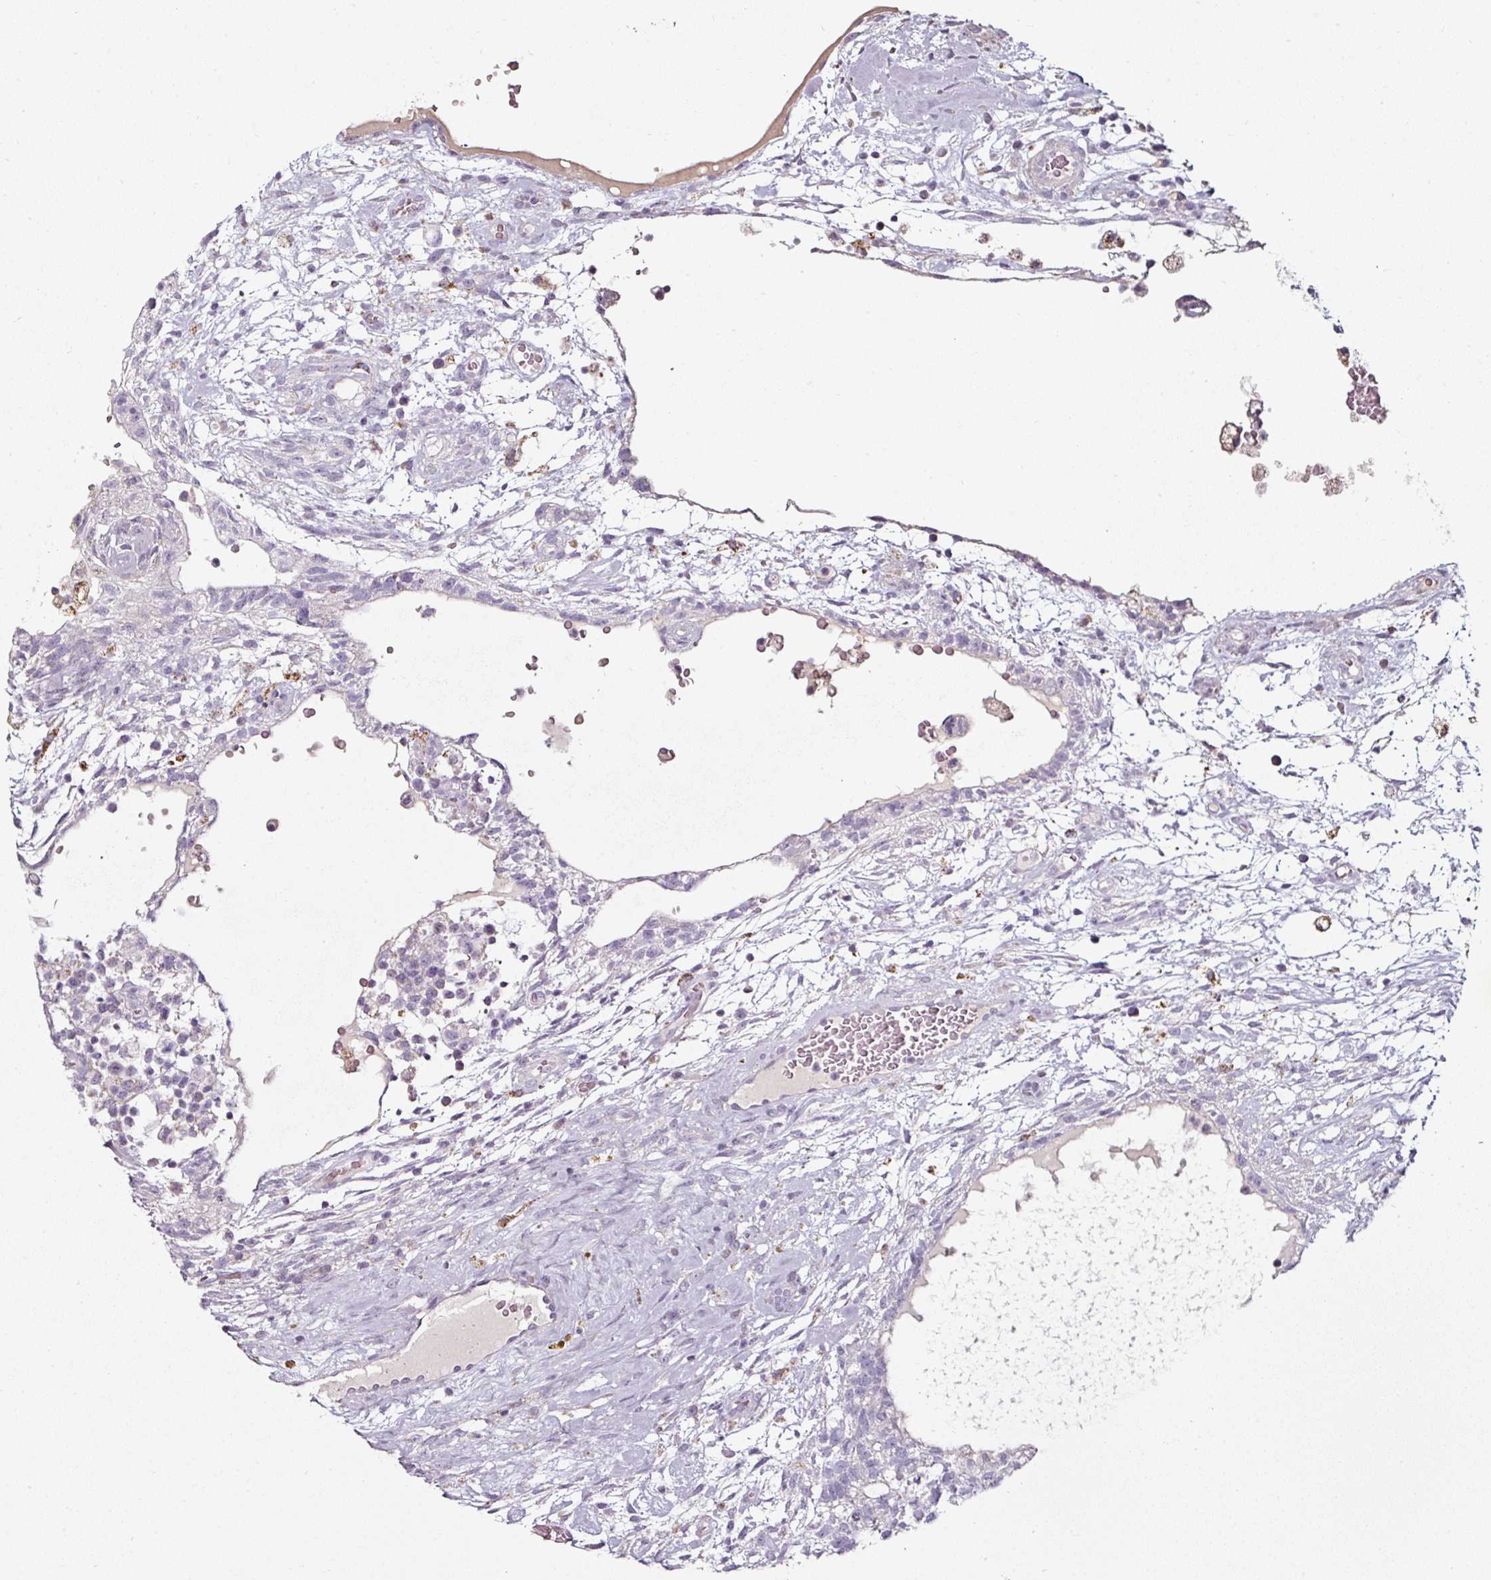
{"staining": {"intensity": "negative", "quantity": "none", "location": "none"}, "tissue": "testis cancer", "cell_type": "Tumor cells", "image_type": "cancer", "snomed": [{"axis": "morphology", "description": "Carcinoma, Embryonal, NOS"}, {"axis": "topography", "description": "Testis"}], "caption": "Image shows no protein expression in tumor cells of testis cancer (embryonal carcinoma) tissue.", "gene": "CAP2", "patient": {"sex": "male", "age": 32}}